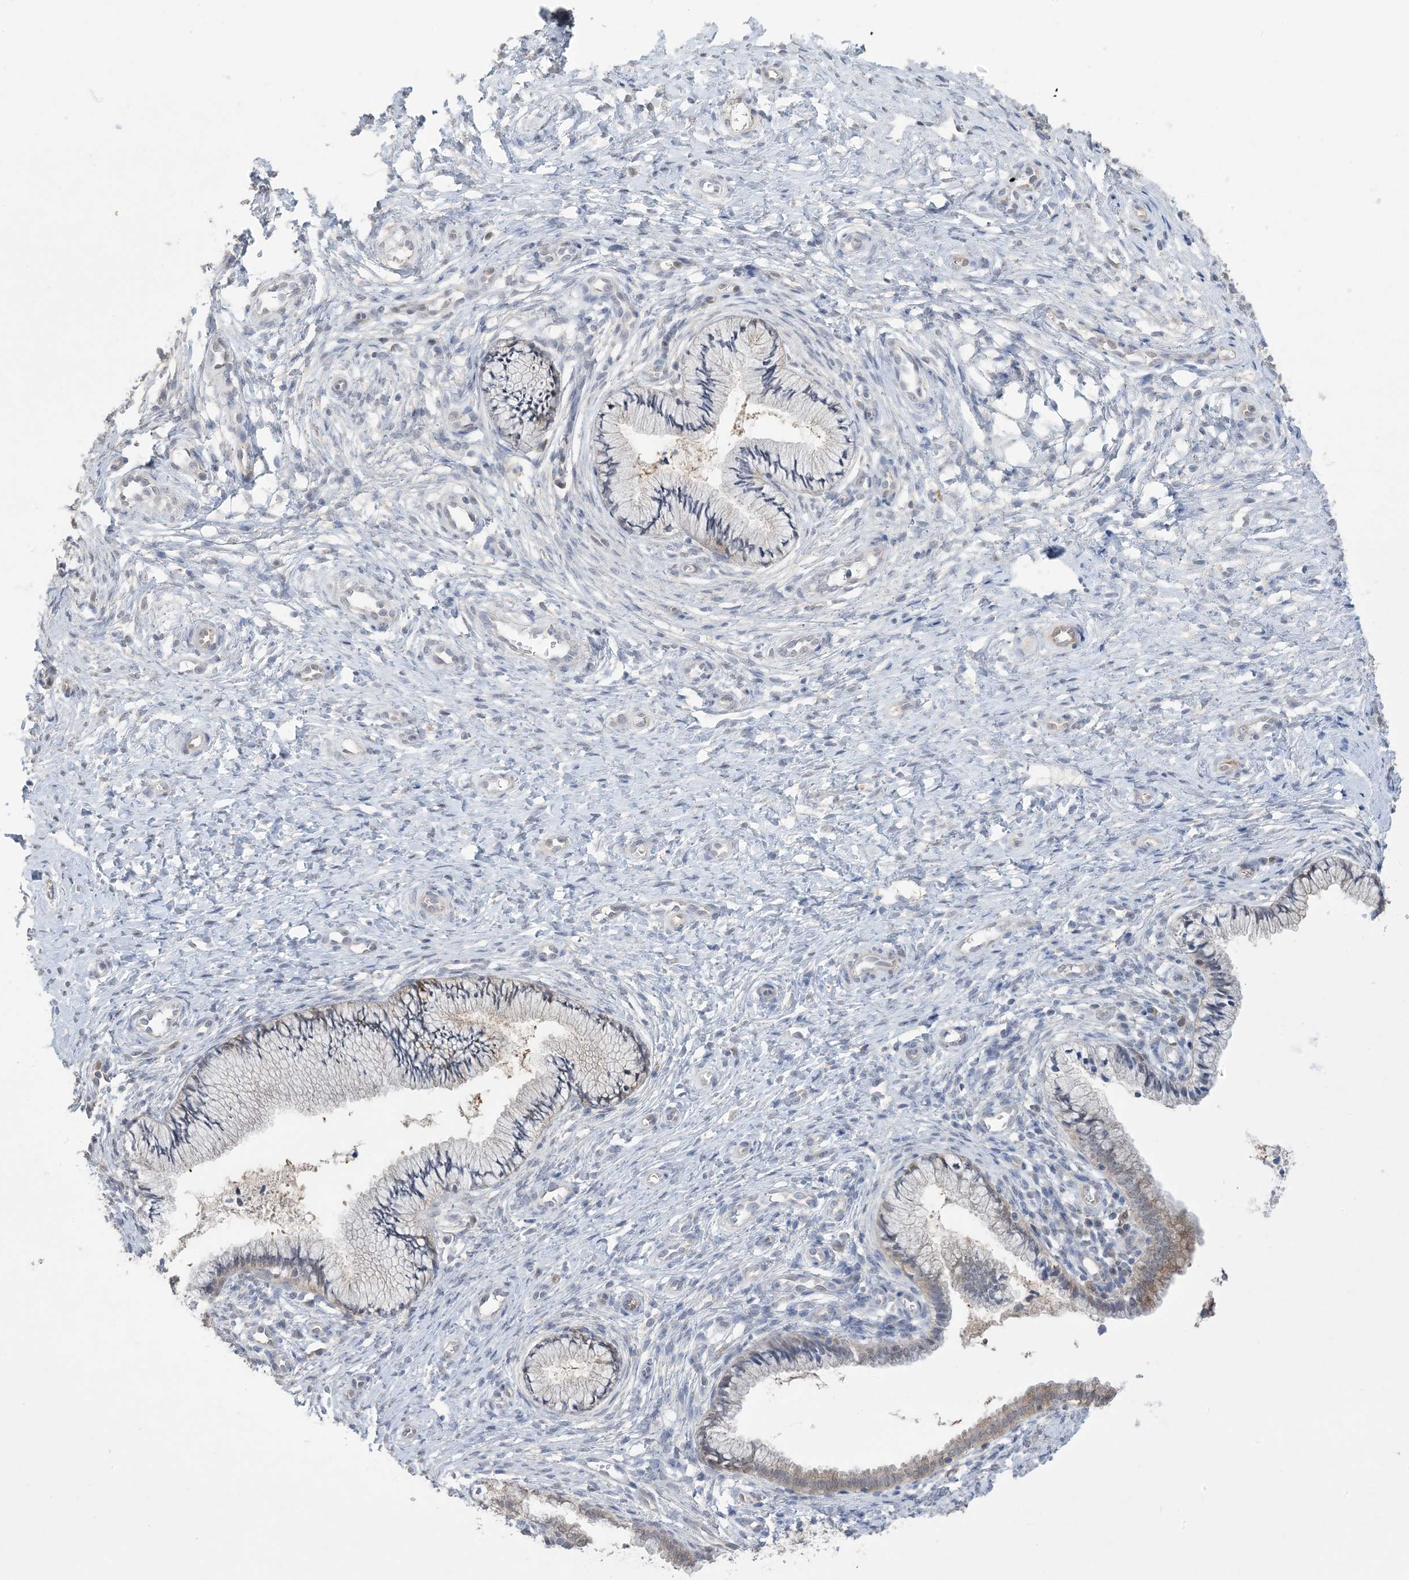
{"staining": {"intensity": "weak", "quantity": "<25%", "location": "cytoplasmic/membranous"}, "tissue": "cervix", "cell_type": "Glandular cells", "image_type": "normal", "snomed": [{"axis": "morphology", "description": "Normal tissue, NOS"}, {"axis": "topography", "description": "Cervix"}], "caption": "The IHC photomicrograph has no significant positivity in glandular cells of cervix. (Immunohistochemistry, brightfield microscopy, high magnification).", "gene": "HMGCS1", "patient": {"sex": "female", "age": 36}}